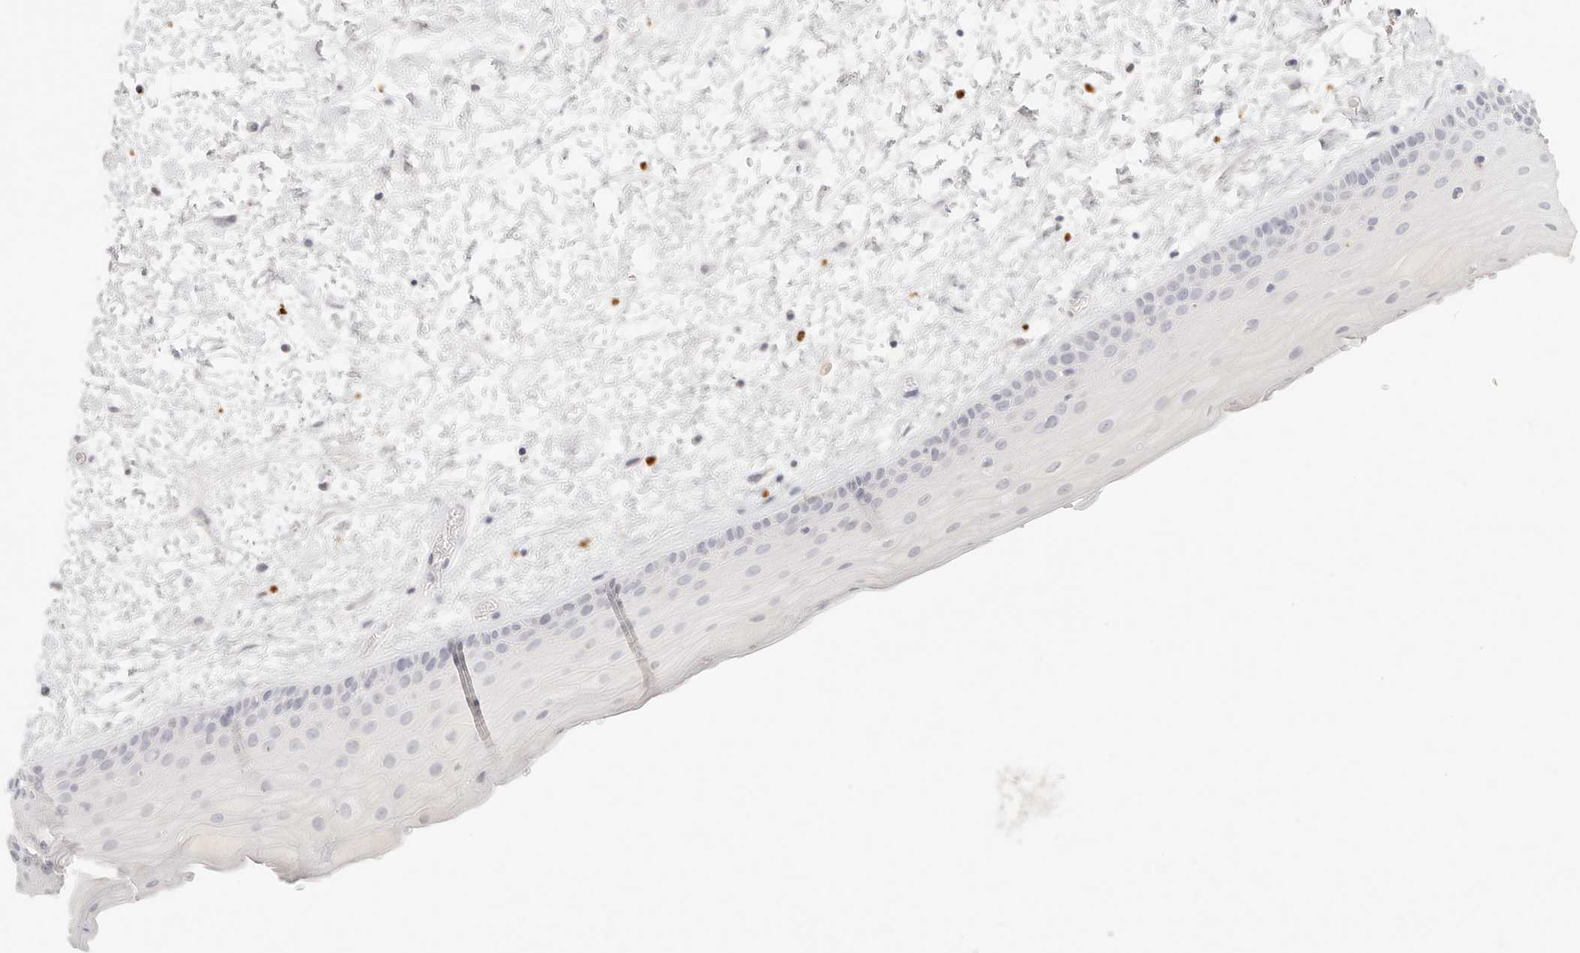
{"staining": {"intensity": "negative", "quantity": "none", "location": "none"}, "tissue": "oral mucosa", "cell_type": "Squamous epithelial cells", "image_type": "normal", "snomed": [{"axis": "morphology", "description": "Normal tissue, NOS"}, {"axis": "topography", "description": "Oral tissue"}], "caption": "The immunohistochemistry (IHC) micrograph has no significant staining in squamous epithelial cells of oral mucosa.", "gene": "RNASET2", "patient": {"sex": "female", "age": 76}}